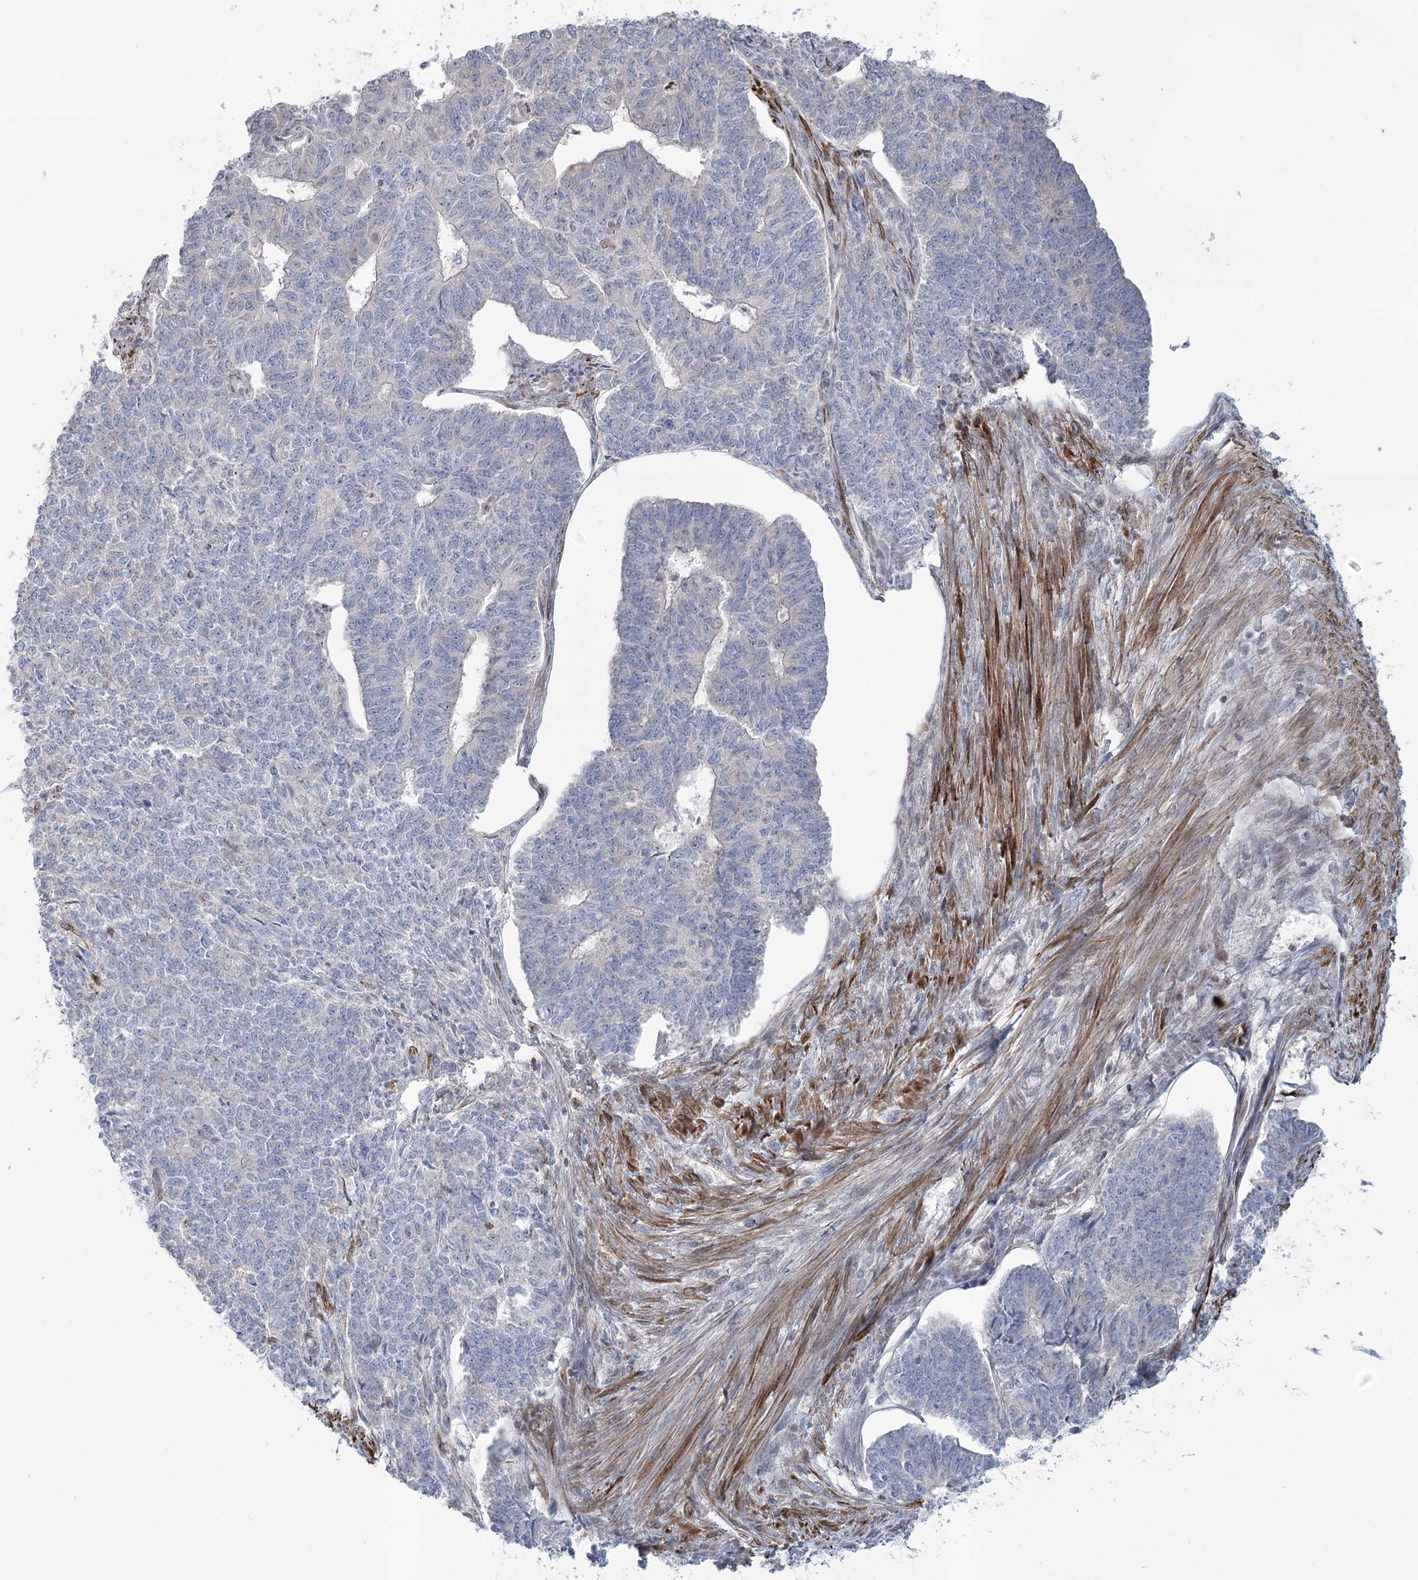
{"staining": {"intensity": "negative", "quantity": "none", "location": "none"}, "tissue": "endometrial cancer", "cell_type": "Tumor cells", "image_type": "cancer", "snomed": [{"axis": "morphology", "description": "Adenocarcinoma, NOS"}, {"axis": "topography", "description": "Endometrium"}], "caption": "Tumor cells are negative for brown protein staining in endometrial adenocarcinoma.", "gene": "MTG1", "patient": {"sex": "female", "age": 32}}